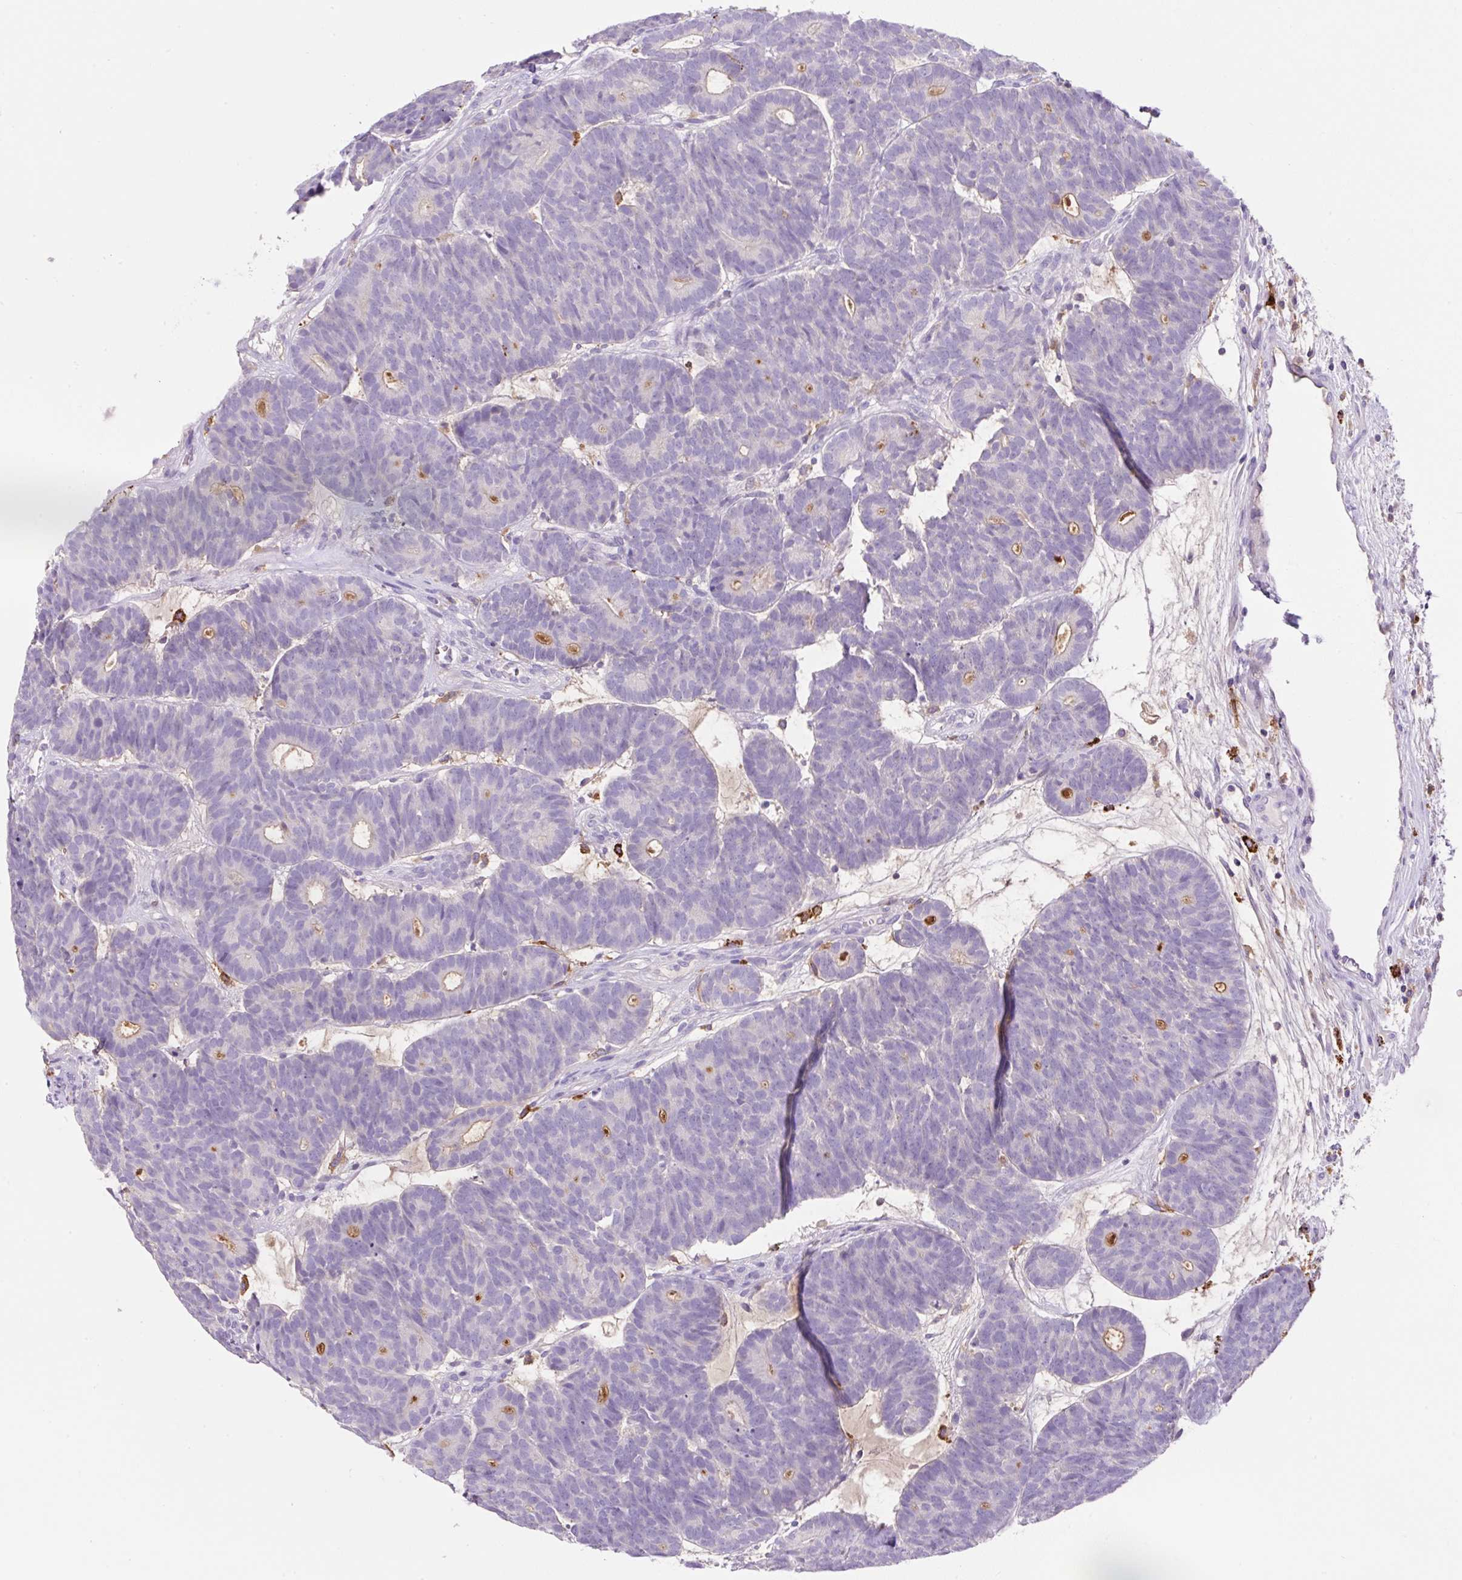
{"staining": {"intensity": "negative", "quantity": "none", "location": "none"}, "tissue": "head and neck cancer", "cell_type": "Tumor cells", "image_type": "cancer", "snomed": [{"axis": "morphology", "description": "Adenocarcinoma, NOS"}, {"axis": "topography", "description": "Head-Neck"}], "caption": "This is an immunohistochemistry histopathology image of adenocarcinoma (head and neck). There is no staining in tumor cells.", "gene": "TDRD15", "patient": {"sex": "female", "age": 81}}